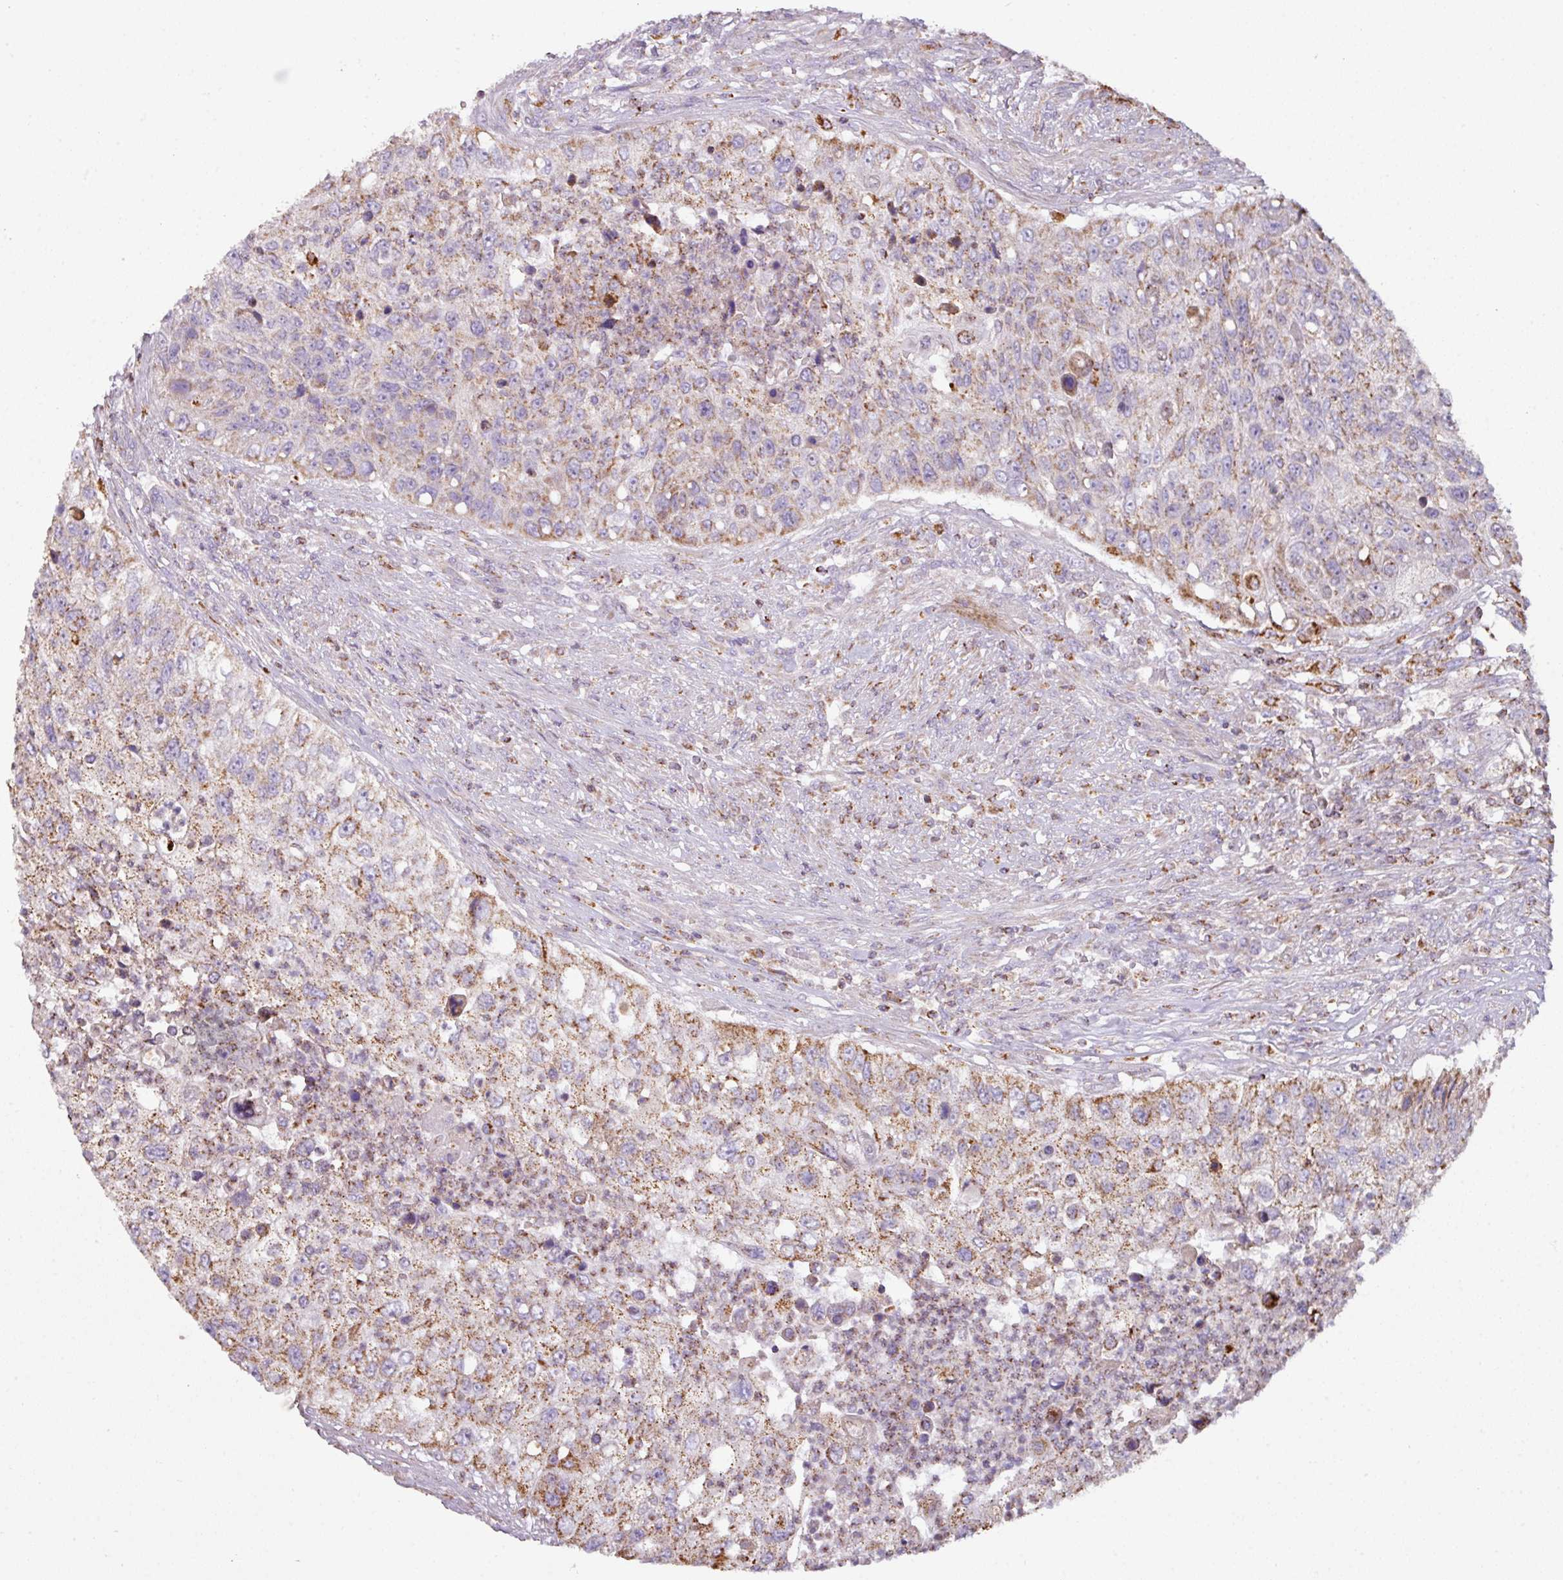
{"staining": {"intensity": "moderate", "quantity": ">75%", "location": "cytoplasmic/membranous"}, "tissue": "urothelial cancer", "cell_type": "Tumor cells", "image_type": "cancer", "snomed": [{"axis": "morphology", "description": "Urothelial carcinoma, High grade"}, {"axis": "topography", "description": "Urinary bladder"}], "caption": "Immunohistochemical staining of high-grade urothelial carcinoma demonstrates moderate cytoplasmic/membranous protein positivity in about >75% of tumor cells.", "gene": "SQOR", "patient": {"sex": "female", "age": 60}}